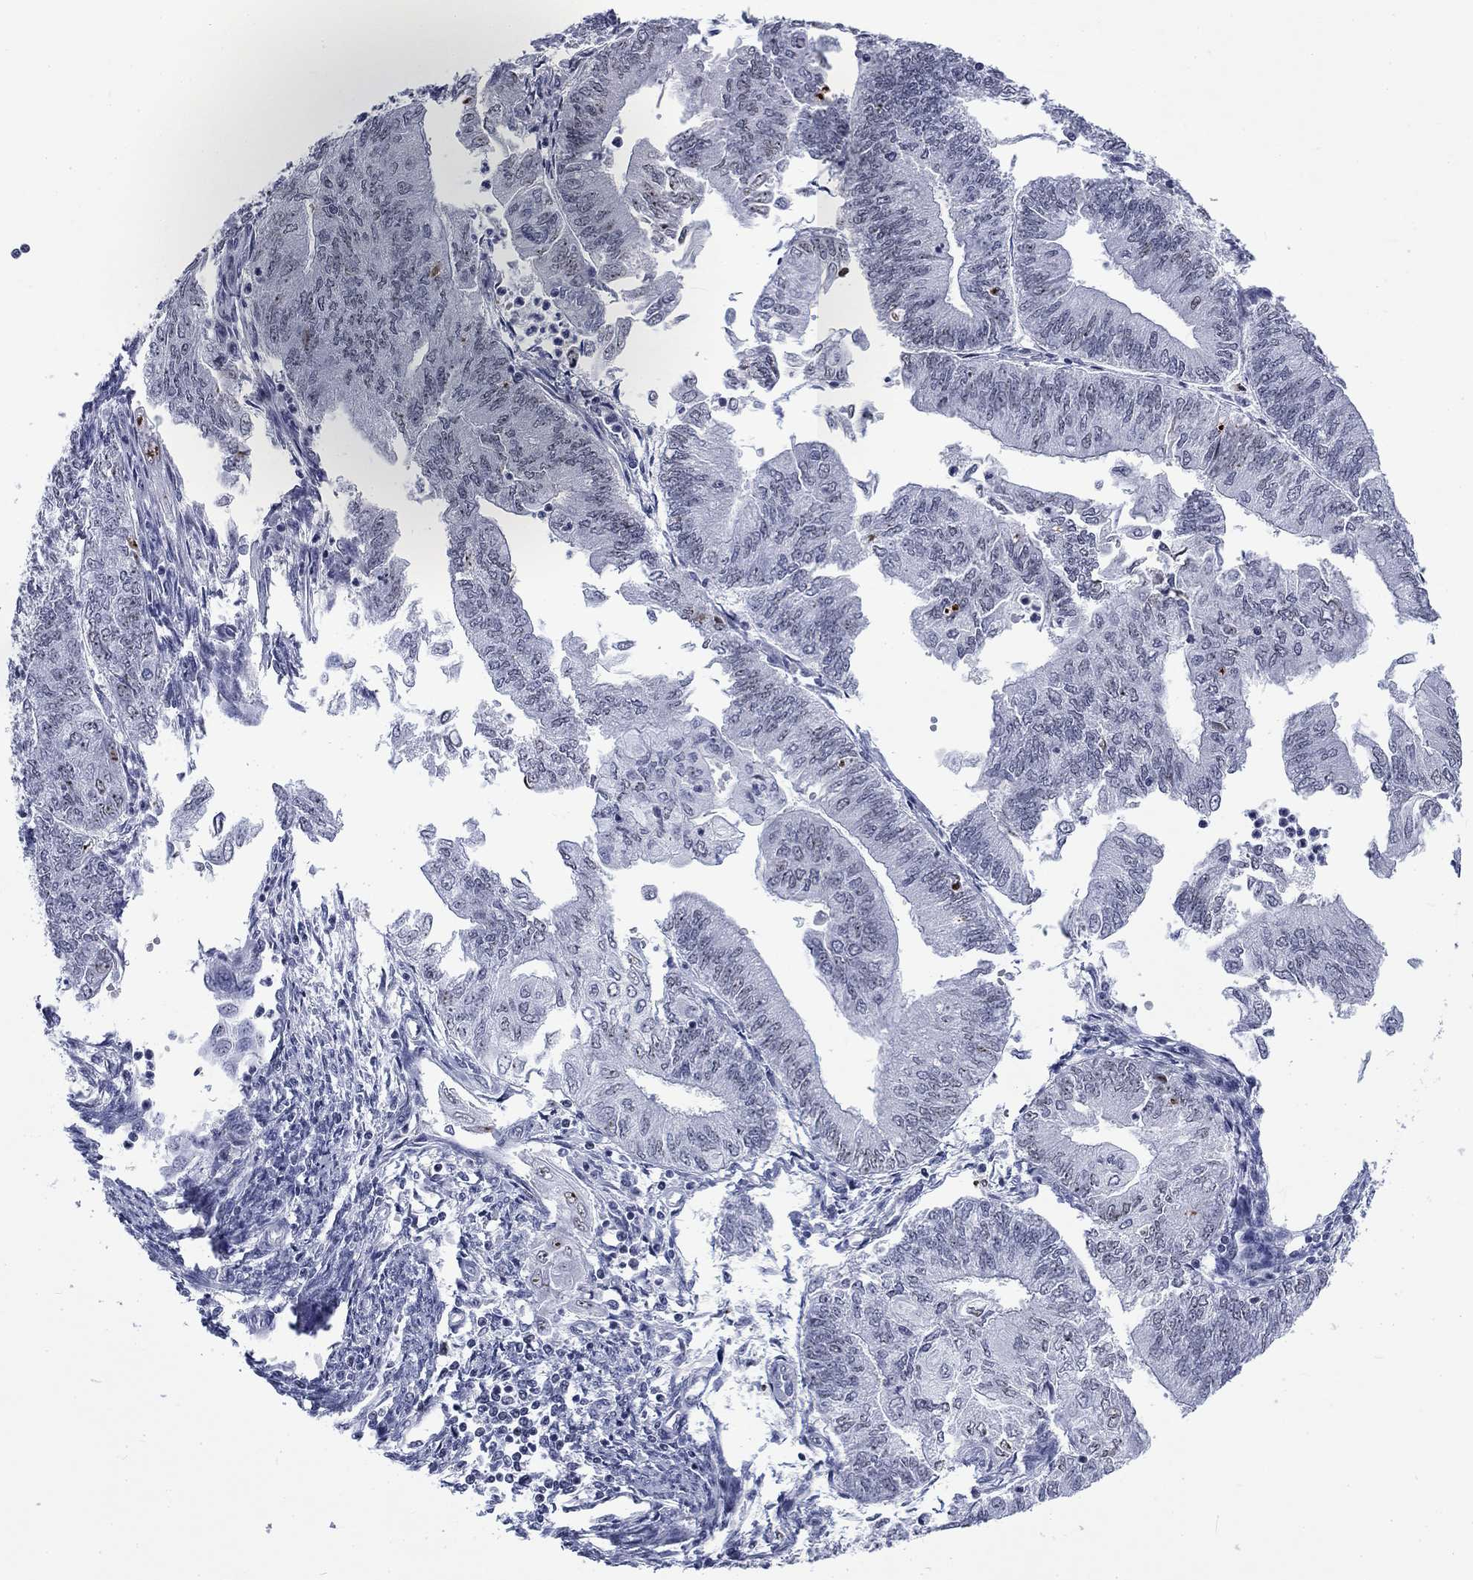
{"staining": {"intensity": "negative", "quantity": "none", "location": "none"}, "tissue": "endometrial cancer", "cell_type": "Tumor cells", "image_type": "cancer", "snomed": [{"axis": "morphology", "description": "Adenocarcinoma, NOS"}, {"axis": "topography", "description": "Endometrium"}], "caption": "The photomicrograph exhibits no significant staining in tumor cells of endometrial cancer.", "gene": "CSRNP3", "patient": {"sex": "female", "age": 59}}